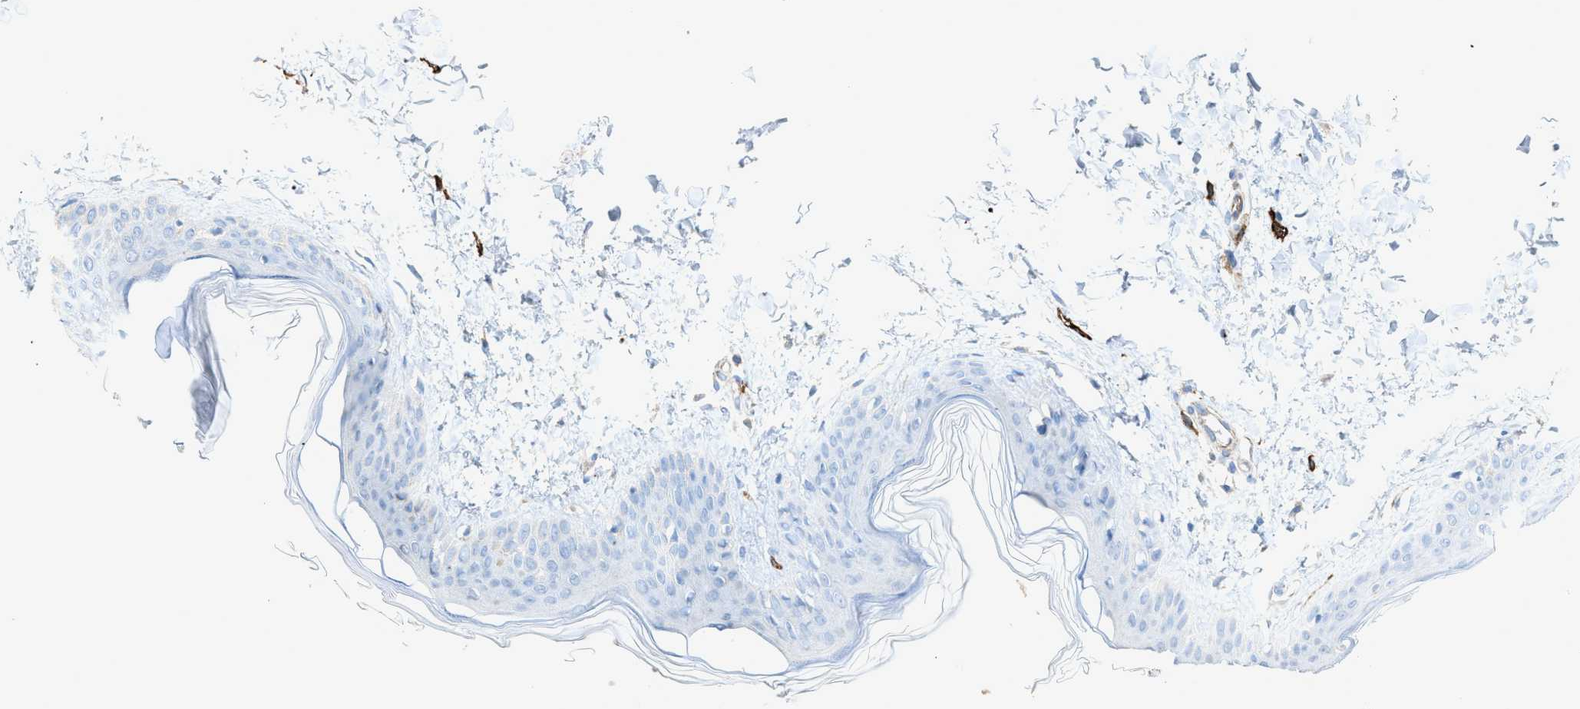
{"staining": {"intensity": "negative", "quantity": "none", "location": "none"}, "tissue": "skin", "cell_type": "Fibroblasts", "image_type": "normal", "snomed": [{"axis": "morphology", "description": "Normal tissue, NOS"}, {"axis": "topography", "description": "Skin"}], "caption": "The micrograph demonstrates no staining of fibroblasts in benign skin.", "gene": "SLC22A15", "patient": {"sex": "female", "age": 17}}